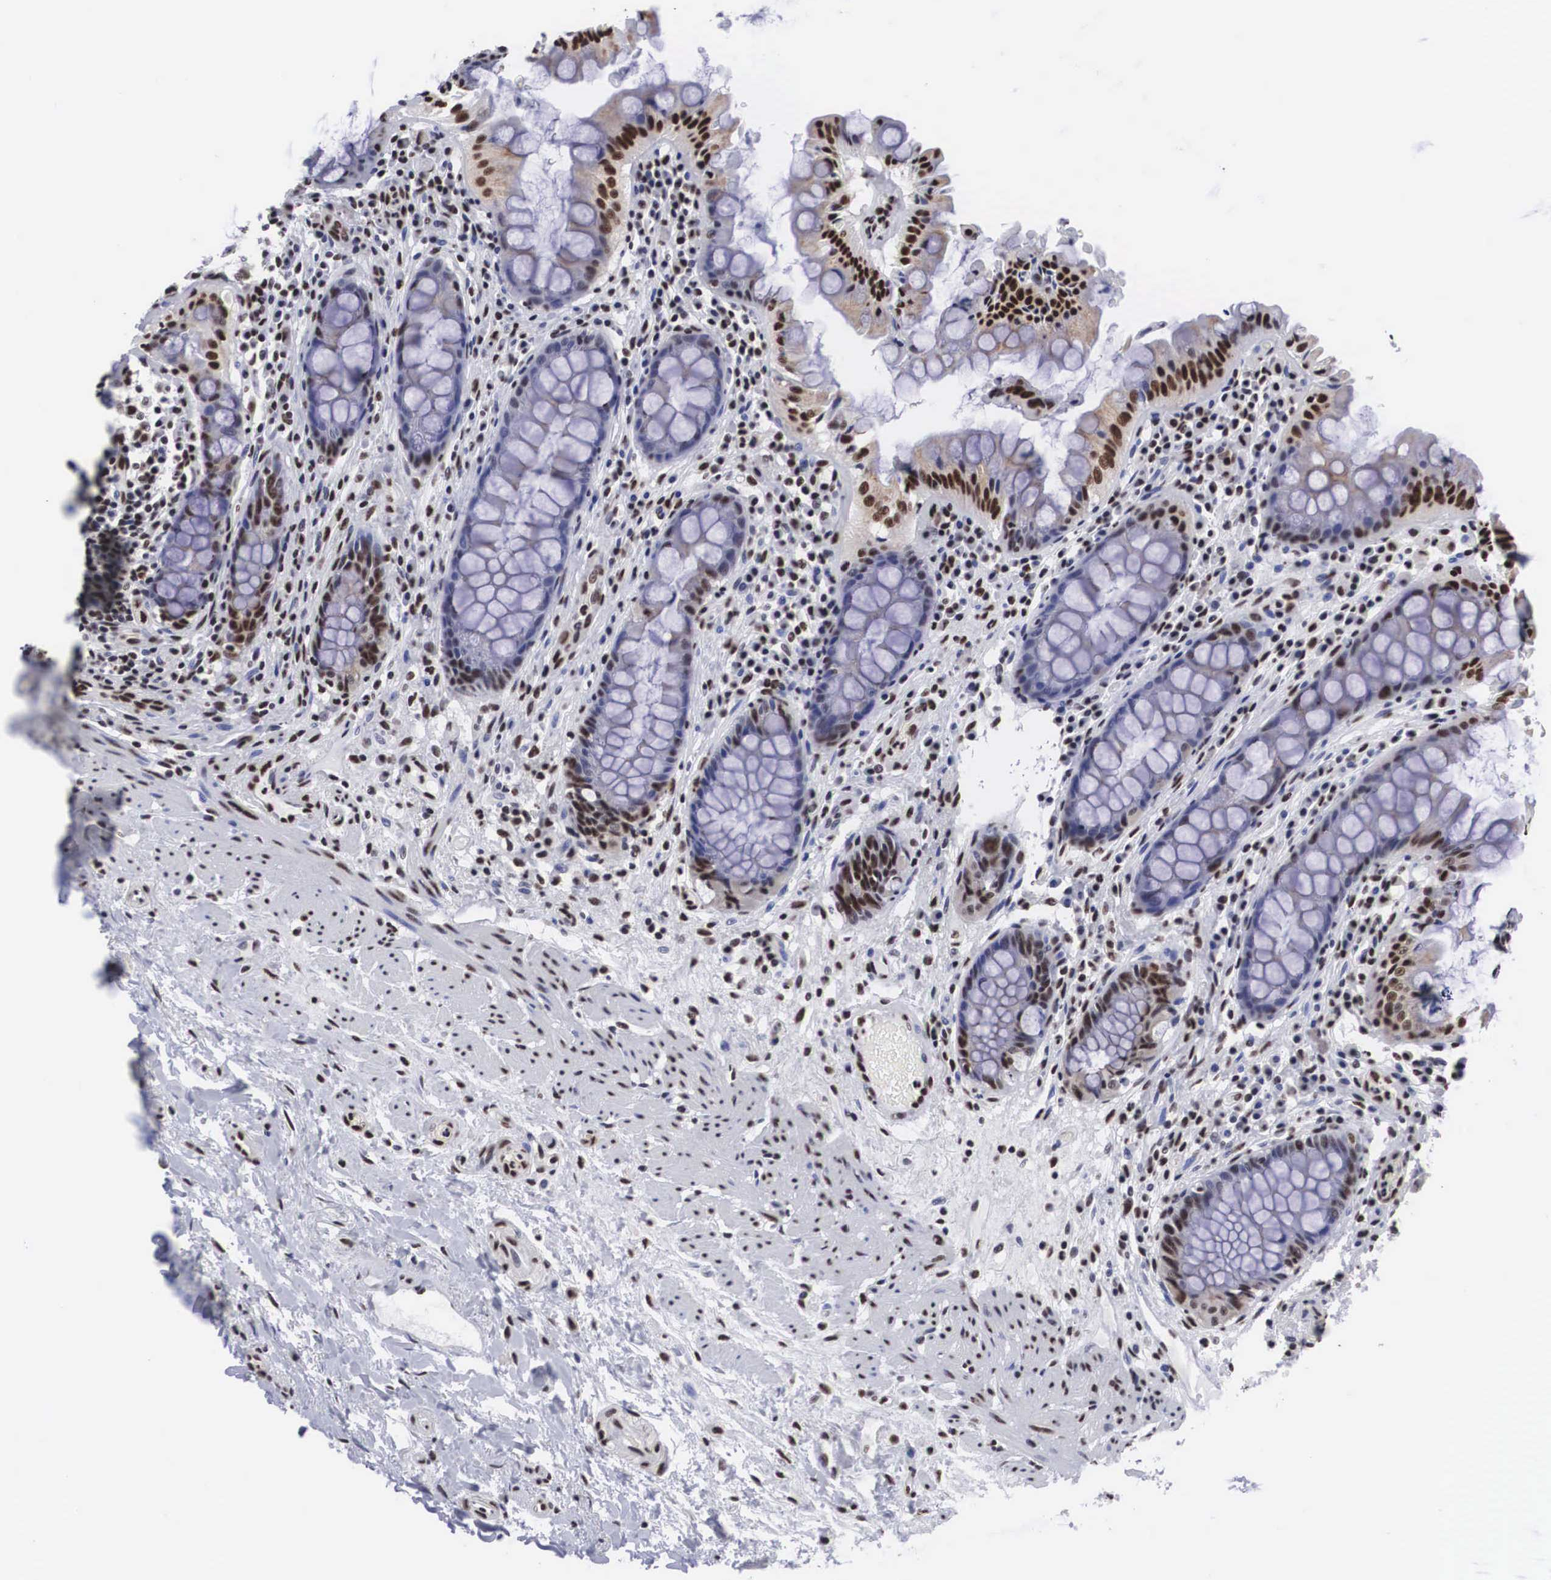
{"staining": {"intensity": "moderate", "quantity": "<25%", "location": "nuclear"}, "tissue": "rectum", "cell_type": "Glandular cells", "image_type": "normal", "snomed": [{"axis": "morphology", "description": "Normal tissue, NOS"}, {"axis": "topography", "description": "Rectum"}], "caption": "Protein expression analysis of benign human rectum reveals moderate nuclear expression in about <25% of glandular cells. Ihc stains the protein in brown and the nuclei are stained blue.", "gene": "ACIN1", "patient": {"sex": "female", "age": 75}}